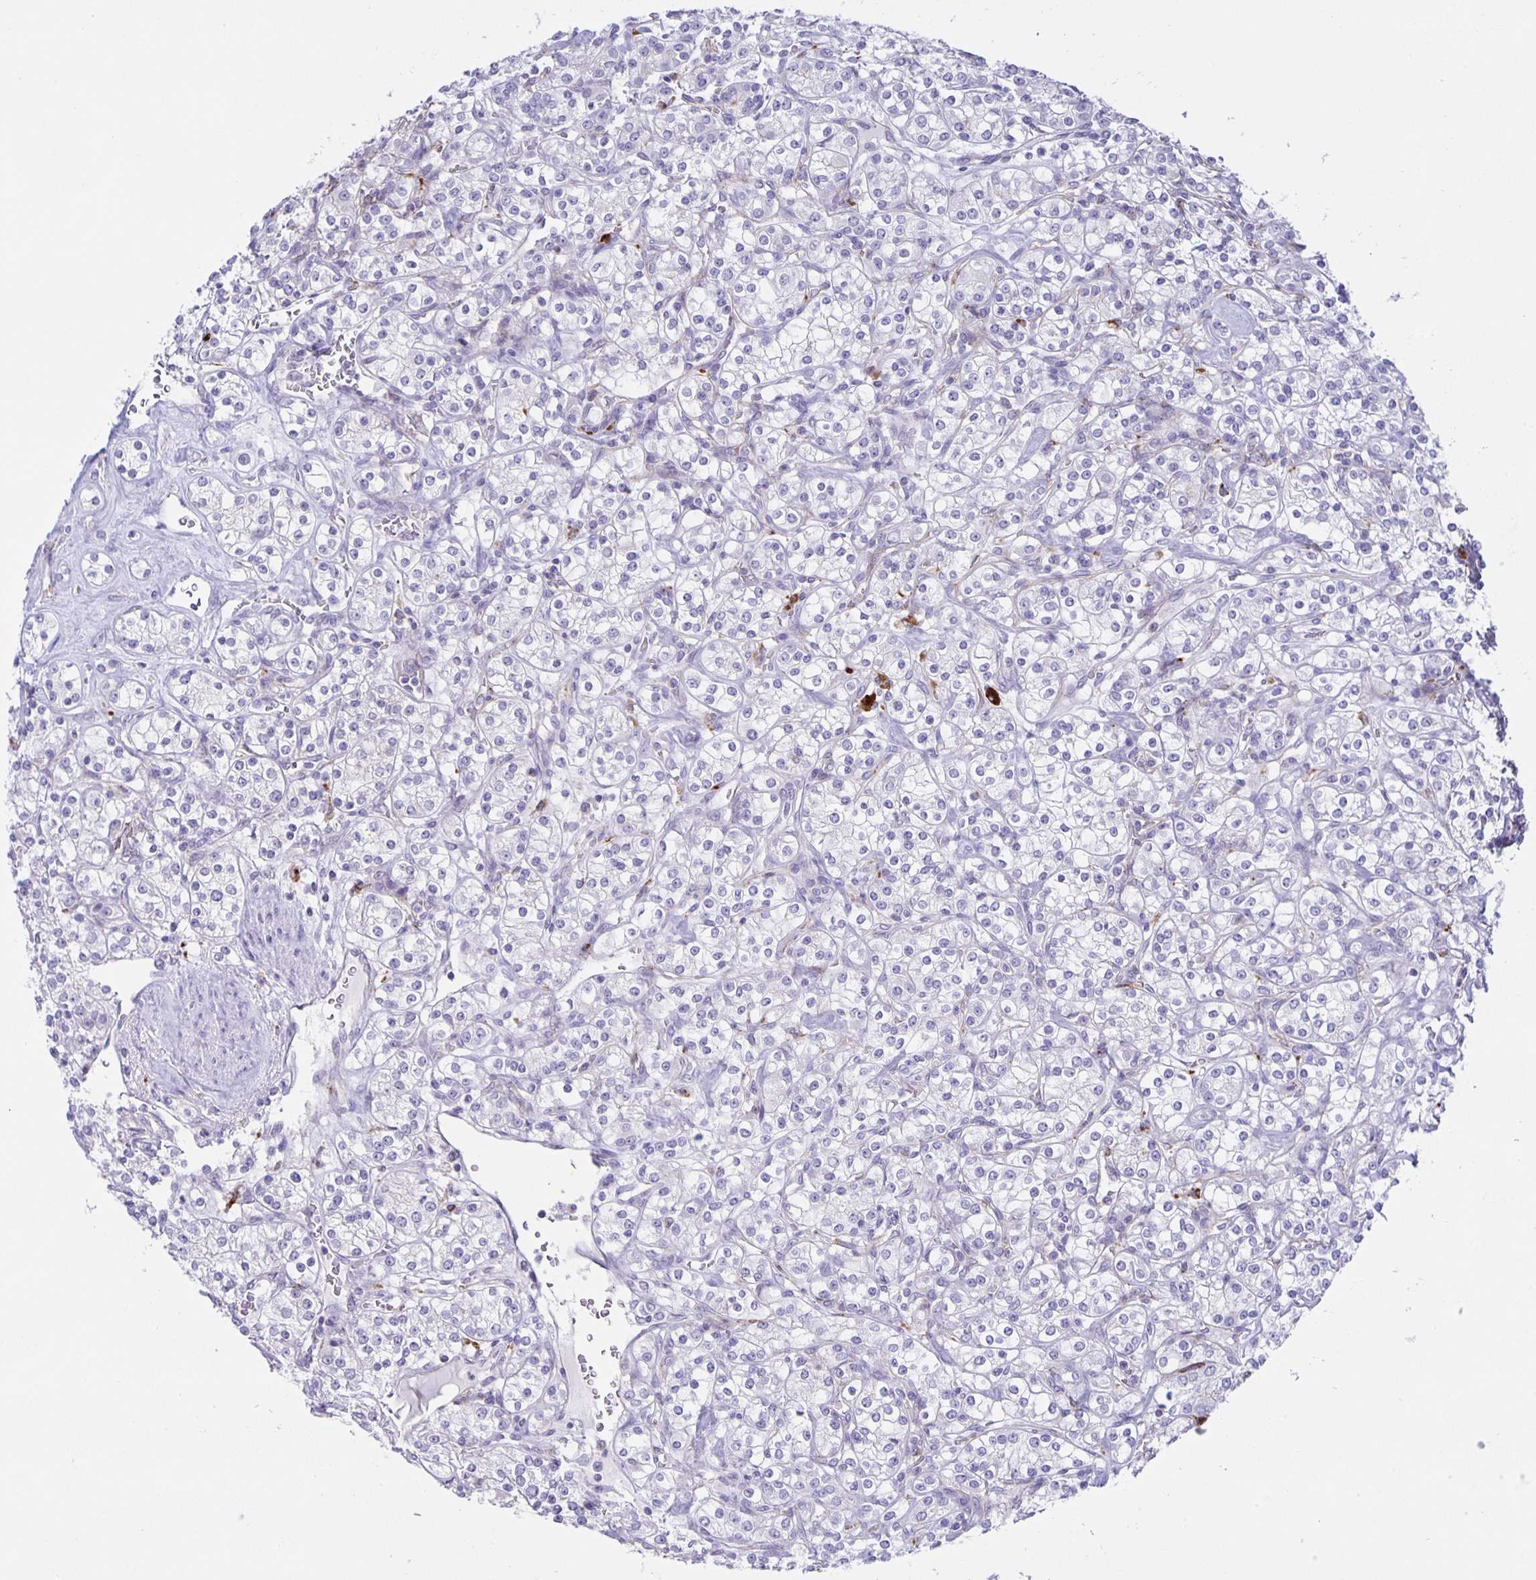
{"staining": {"intensity": "negative", "quantity": "none", "location": "none"}, "tissue": "renal cancer", "cell_type": "Tumor cells", "image_type": "cancer", "snomed": [{"axis": "morphology", "description": "Adenocarcinoma, NOS"}, {"axis": "topography", "description": "Kidney"}], "caption": "Tumor cells show no significant protein expression in renal cancer. Nuclei are stained in blue.", "gene": "LIPA", "patient": {"sex": "male", "age": 77}}